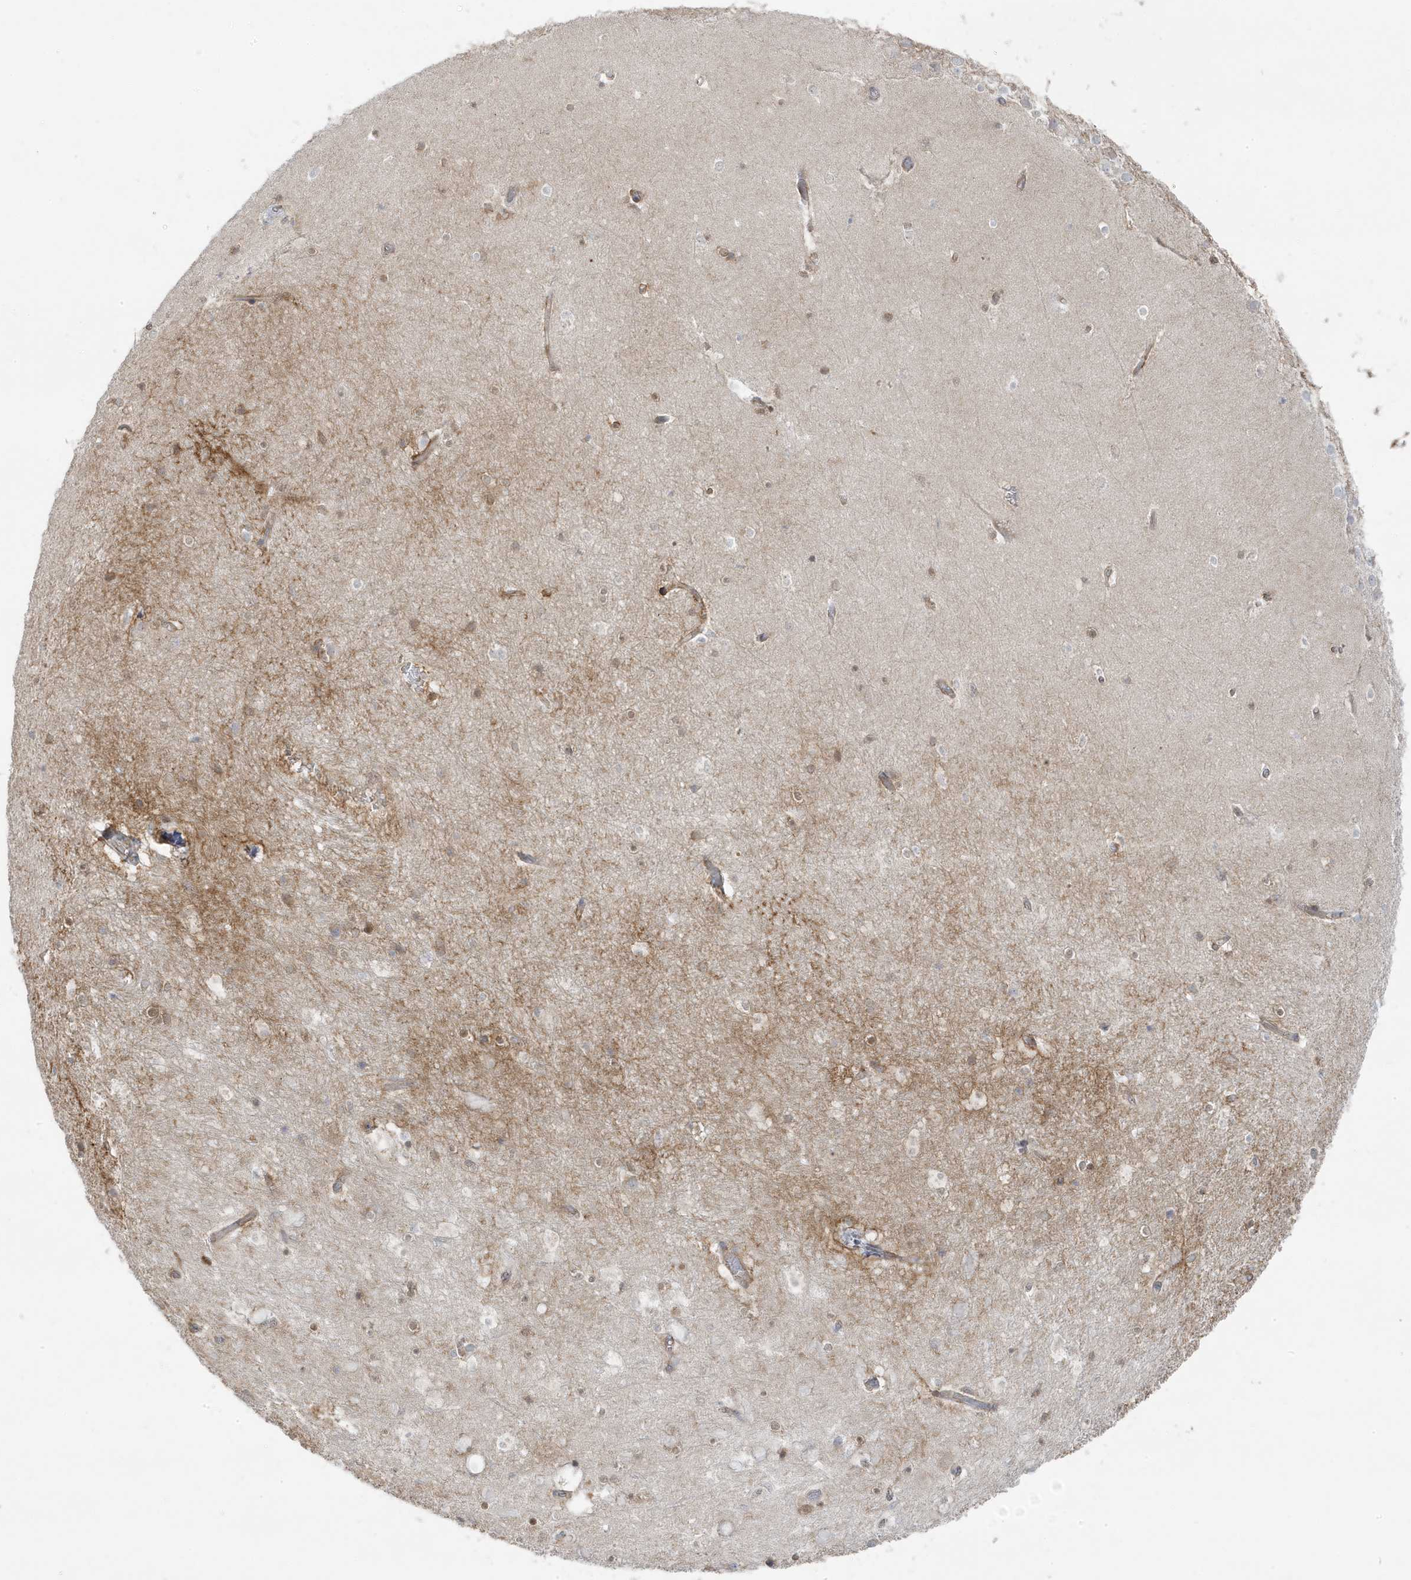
{"staining": {"intensity": "moderate", "quantity": "<25%", "location": "cytoplasmic/membranous"}, "tissue": "hippocampus", "cell_type": "Glial cells", "image_type": "normal", "snomed": [{"axis": "morphology", "description": "Normal tissue, NOS"}, {"axis": "topography", "description": "Hippocampus"}], "caption": "Immunohistochemical staining of normal hippocampus shows moderate cytoplasmic/membranous protein positivity in approximately <25% of glial cells. The protein is shown in brown color, while the nuclei are stained blue.", "gene": "ZNF654", "patient": {"sex": "female", "age": 52}}